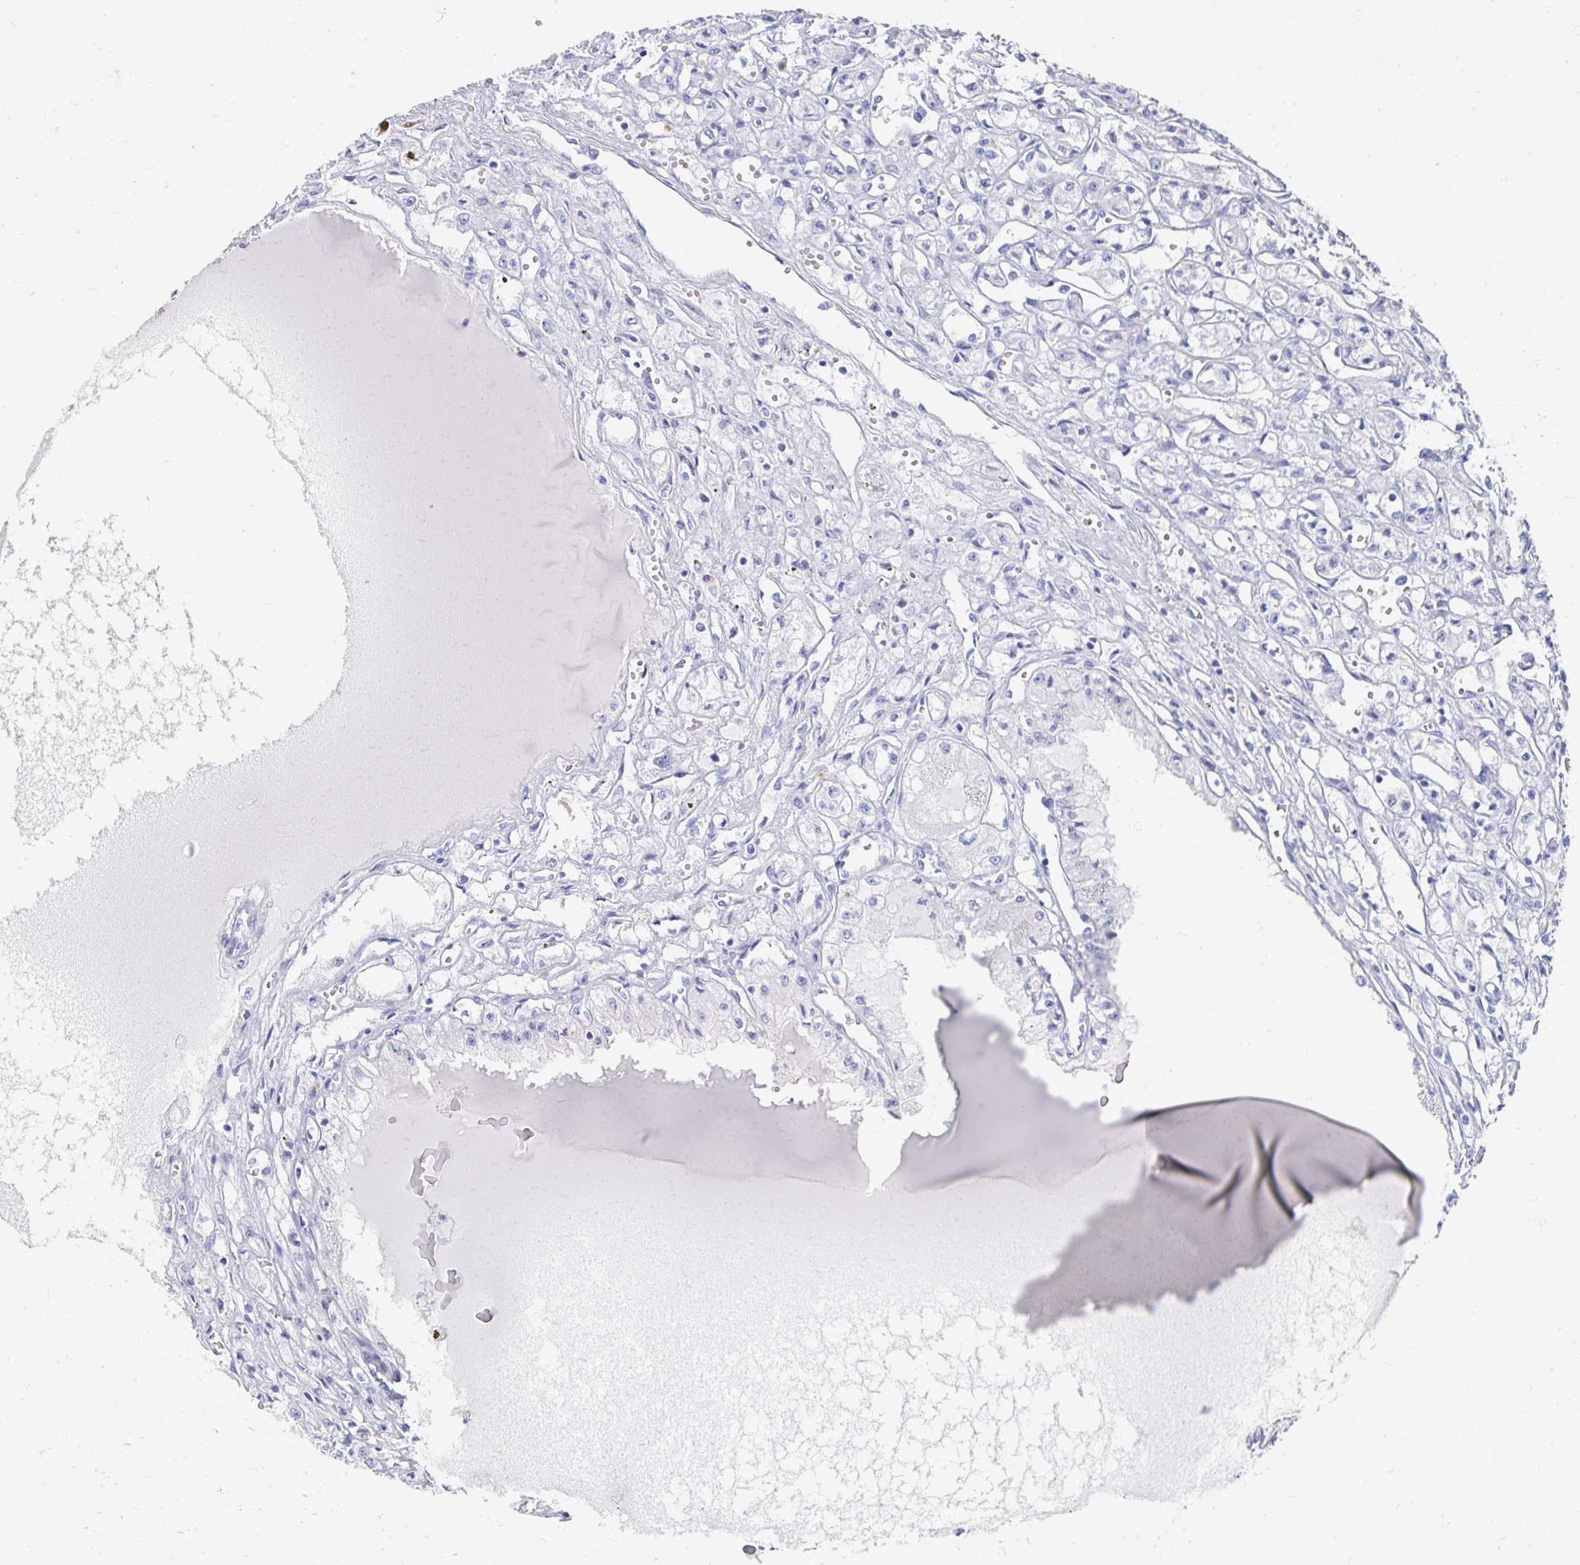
{"staining": {"intensity": "negative", "quantity": "none", "location": "none"}, "tissue": "renal cancer", "cell_type": "Tumor cells", "image_type": "cancer", "snomed": [{"axis": "morphology", "description": "Adenocarcinoma, NOS"}, {"axis": "topography", "description": "Kidney"}], "caption": "Tumor cells are negative for protein expression in human adenocarcinoma (renal).", "gene": "CST6", "patient": {"sex": "male", "age": 56}}